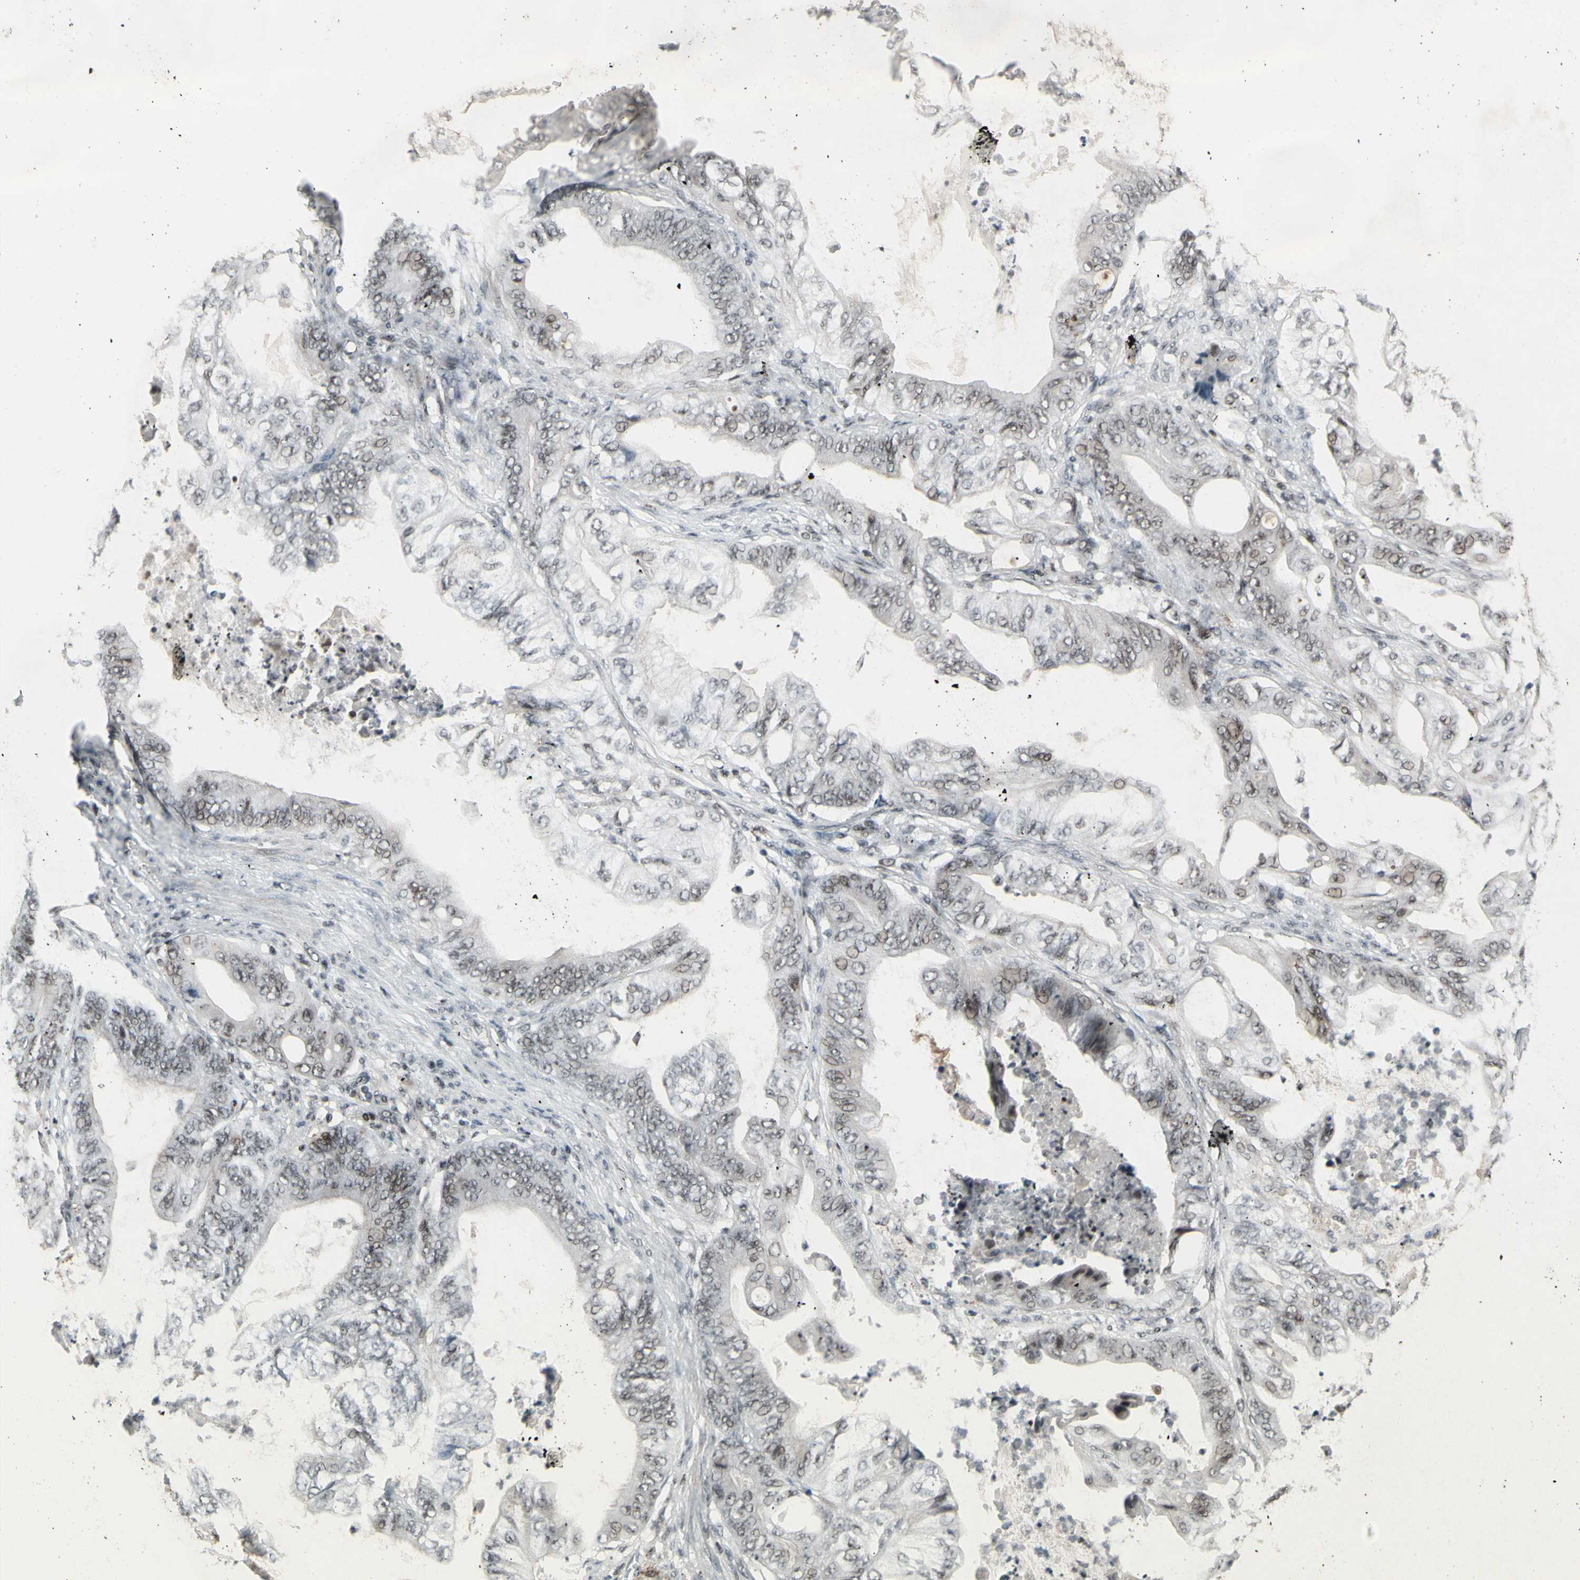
{"staining": {"intensity": "weak", "quantity": "<25%", "location": "nuclear"}, "tissue": "stomach cancer", "cell_type": "Tumor cells", "image_type": "cancer", "snomed": [{"axis": "morphology", "description": "Adenocarcinoma, NOS"}, {"axis": "topography", "description": "Stomach"}], "caption": "Histopathology image shows no significant protein expression in tumor cells of adenocarcinoma (stomach). (Stains: DAB immunohistochemistry with hematoxylin counter stain, Microscopy: brightfield microscopy at high magnification).", "gene": "SUPT6H", "patient": {"sex": "female", "age": 73}}